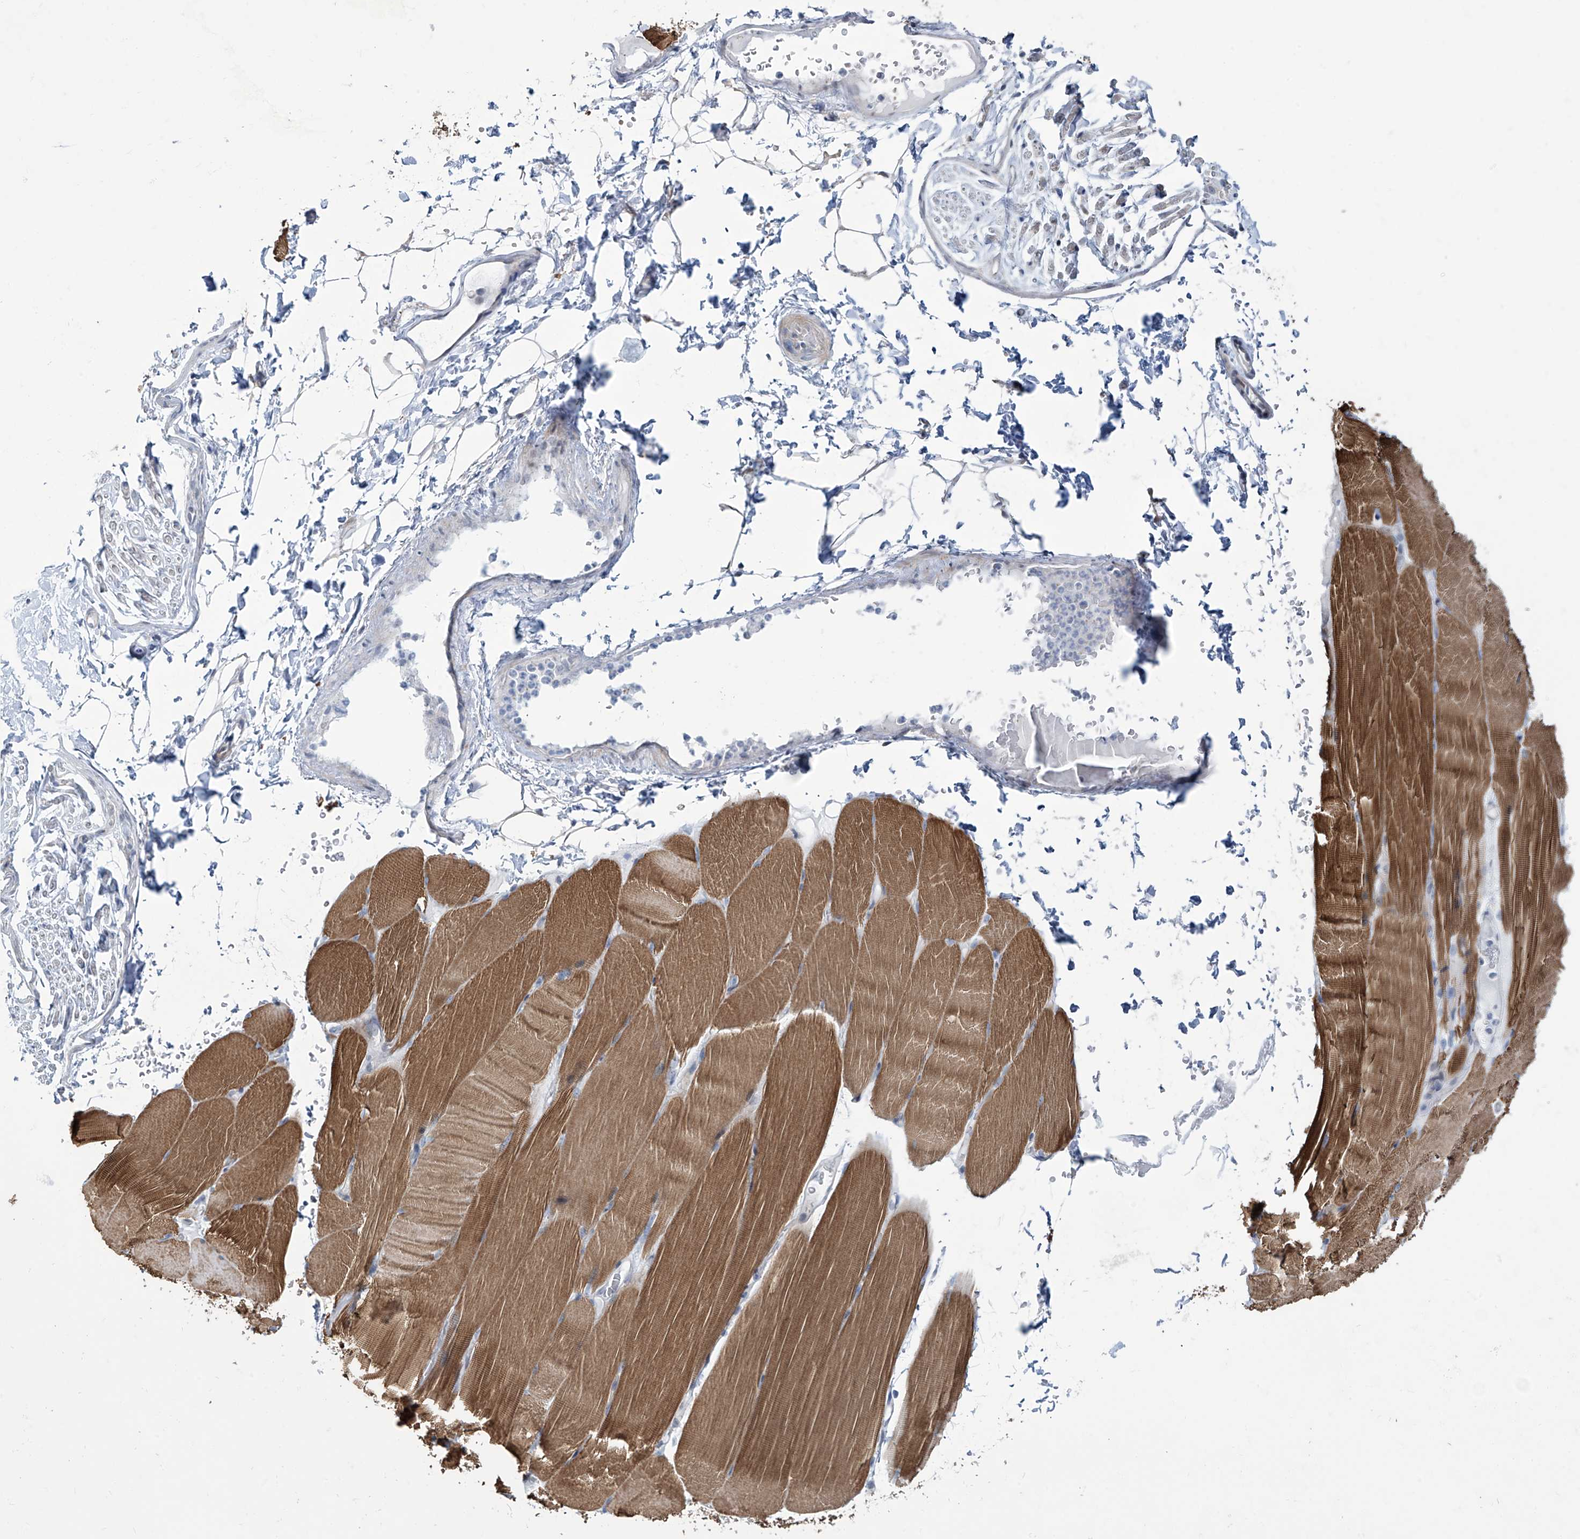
{"staining": {"intensity": "moderate", "quantity": ">75%", "location": "cytoplasmic/membranous"}, "tissue": "skeletal muscle", "cell_type": "Myocytes", "image_type": "normal", "snomed": [{"axis": "morphology", "description": "Normal tissue, NOS"}, {"axis": "topography", "description": "Skeletal muscle"}, {"axis": "topography", "description": "Parathyroid gland"}], "caption": "The photomicrograph shows staining of unremarkable skeletal muscle, revealing moderate cytoplasmic/membranous protein expression (brown color) within myocytes. Nuclei are stained in blue.", "gene": "TRIM60", "patient": {"sex": "female", "age": 37}}